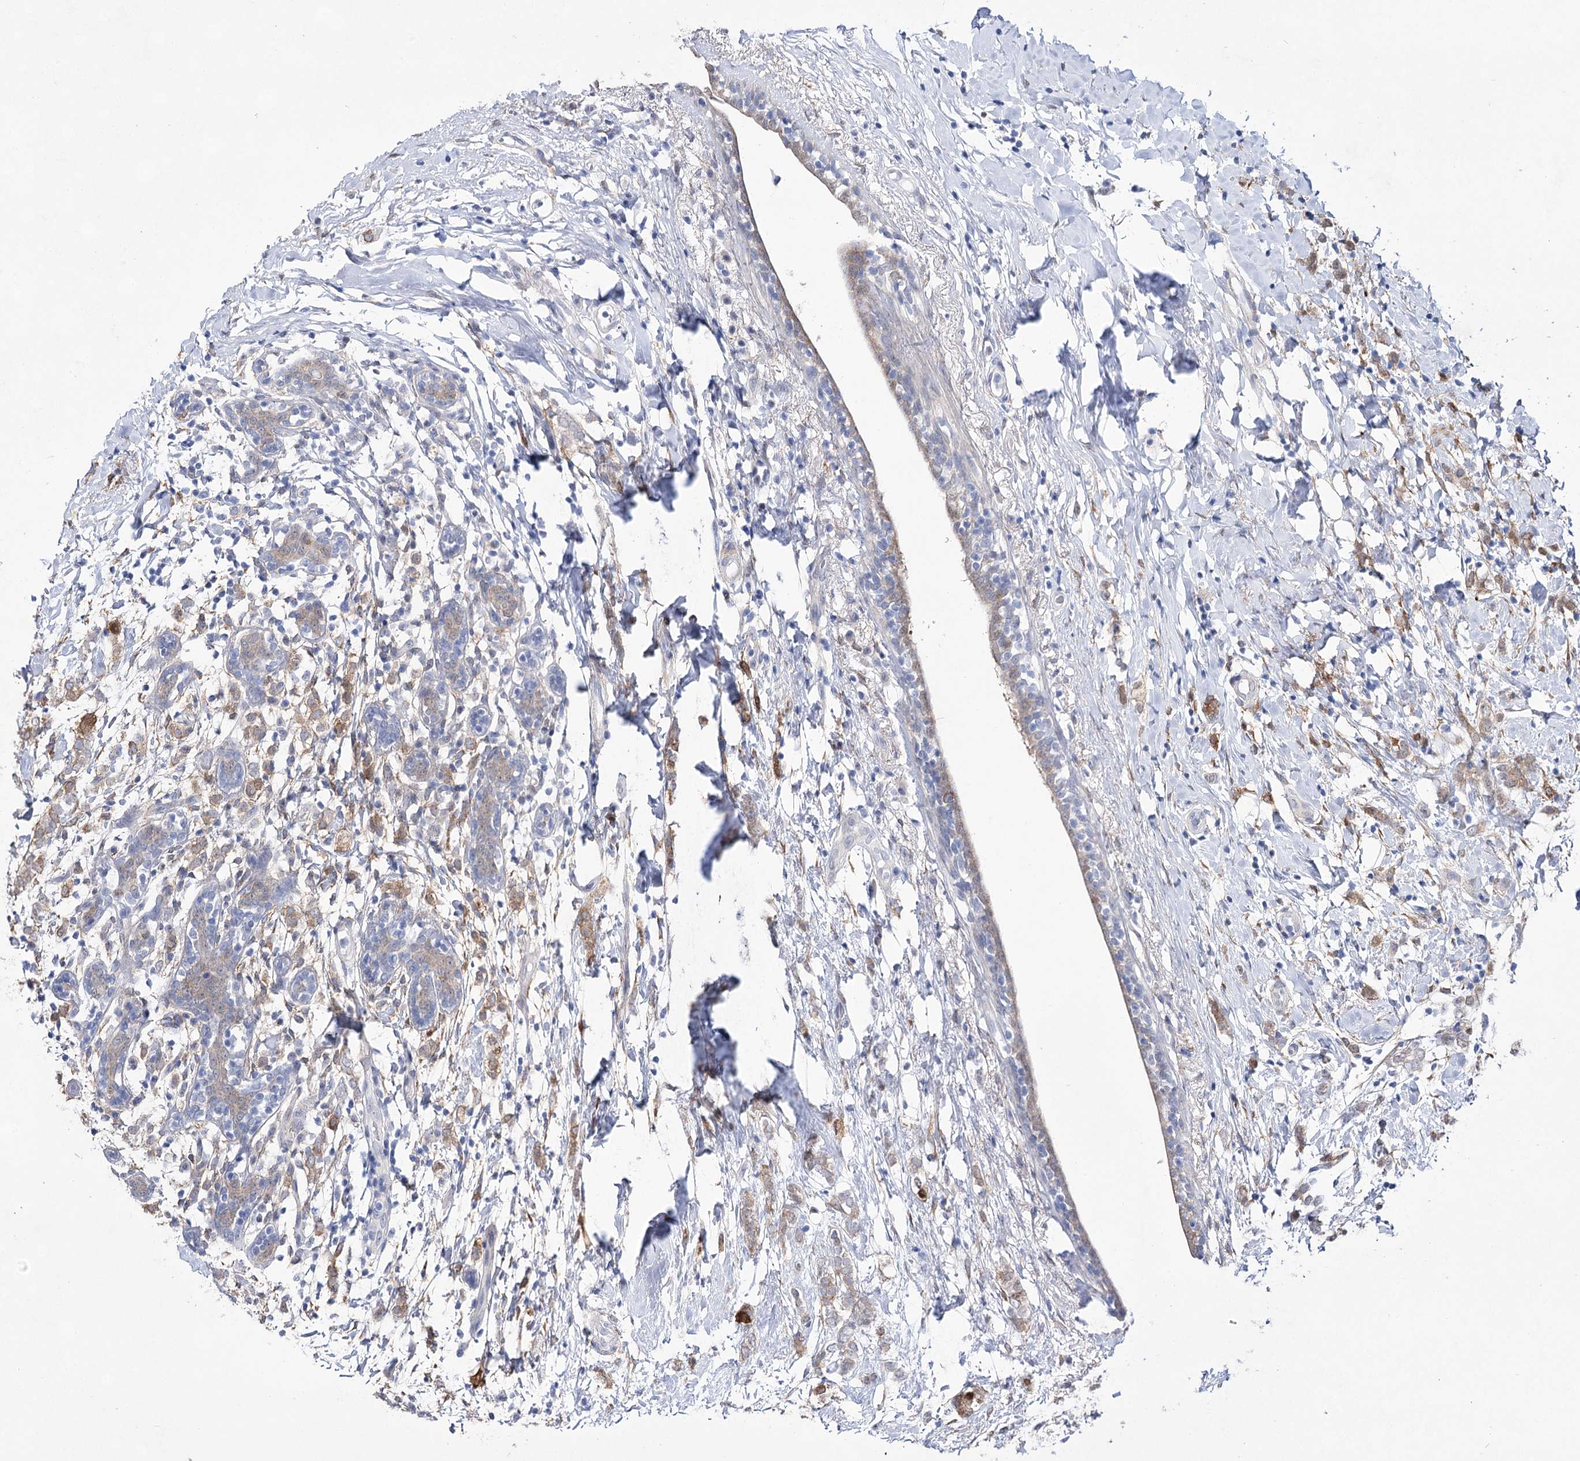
{"staining": {"intensity": "moderate", "quantity": "<25%", "location": "cytoplasmic/membranous"}, "tissue": "breast cancer", "cell_type": "Tumor cells", "image_type": "cancer", "snomed": [{"axis": "morphology", "description": "Normal tissue, NOS"}, {"axis": "morphology", "description": "Lobular carcinoma"}, {"axis": "topography", "description": "Breast"}], "caption": "This is a micrograph of immunohistochemistry (IHC) staining of breast lobular carcinoma, which shows moderate expression in the cytoplasmic/membranous of tumor cells.", "gene": "UGDH", "patient": {"sex": "female", "age": 47}}